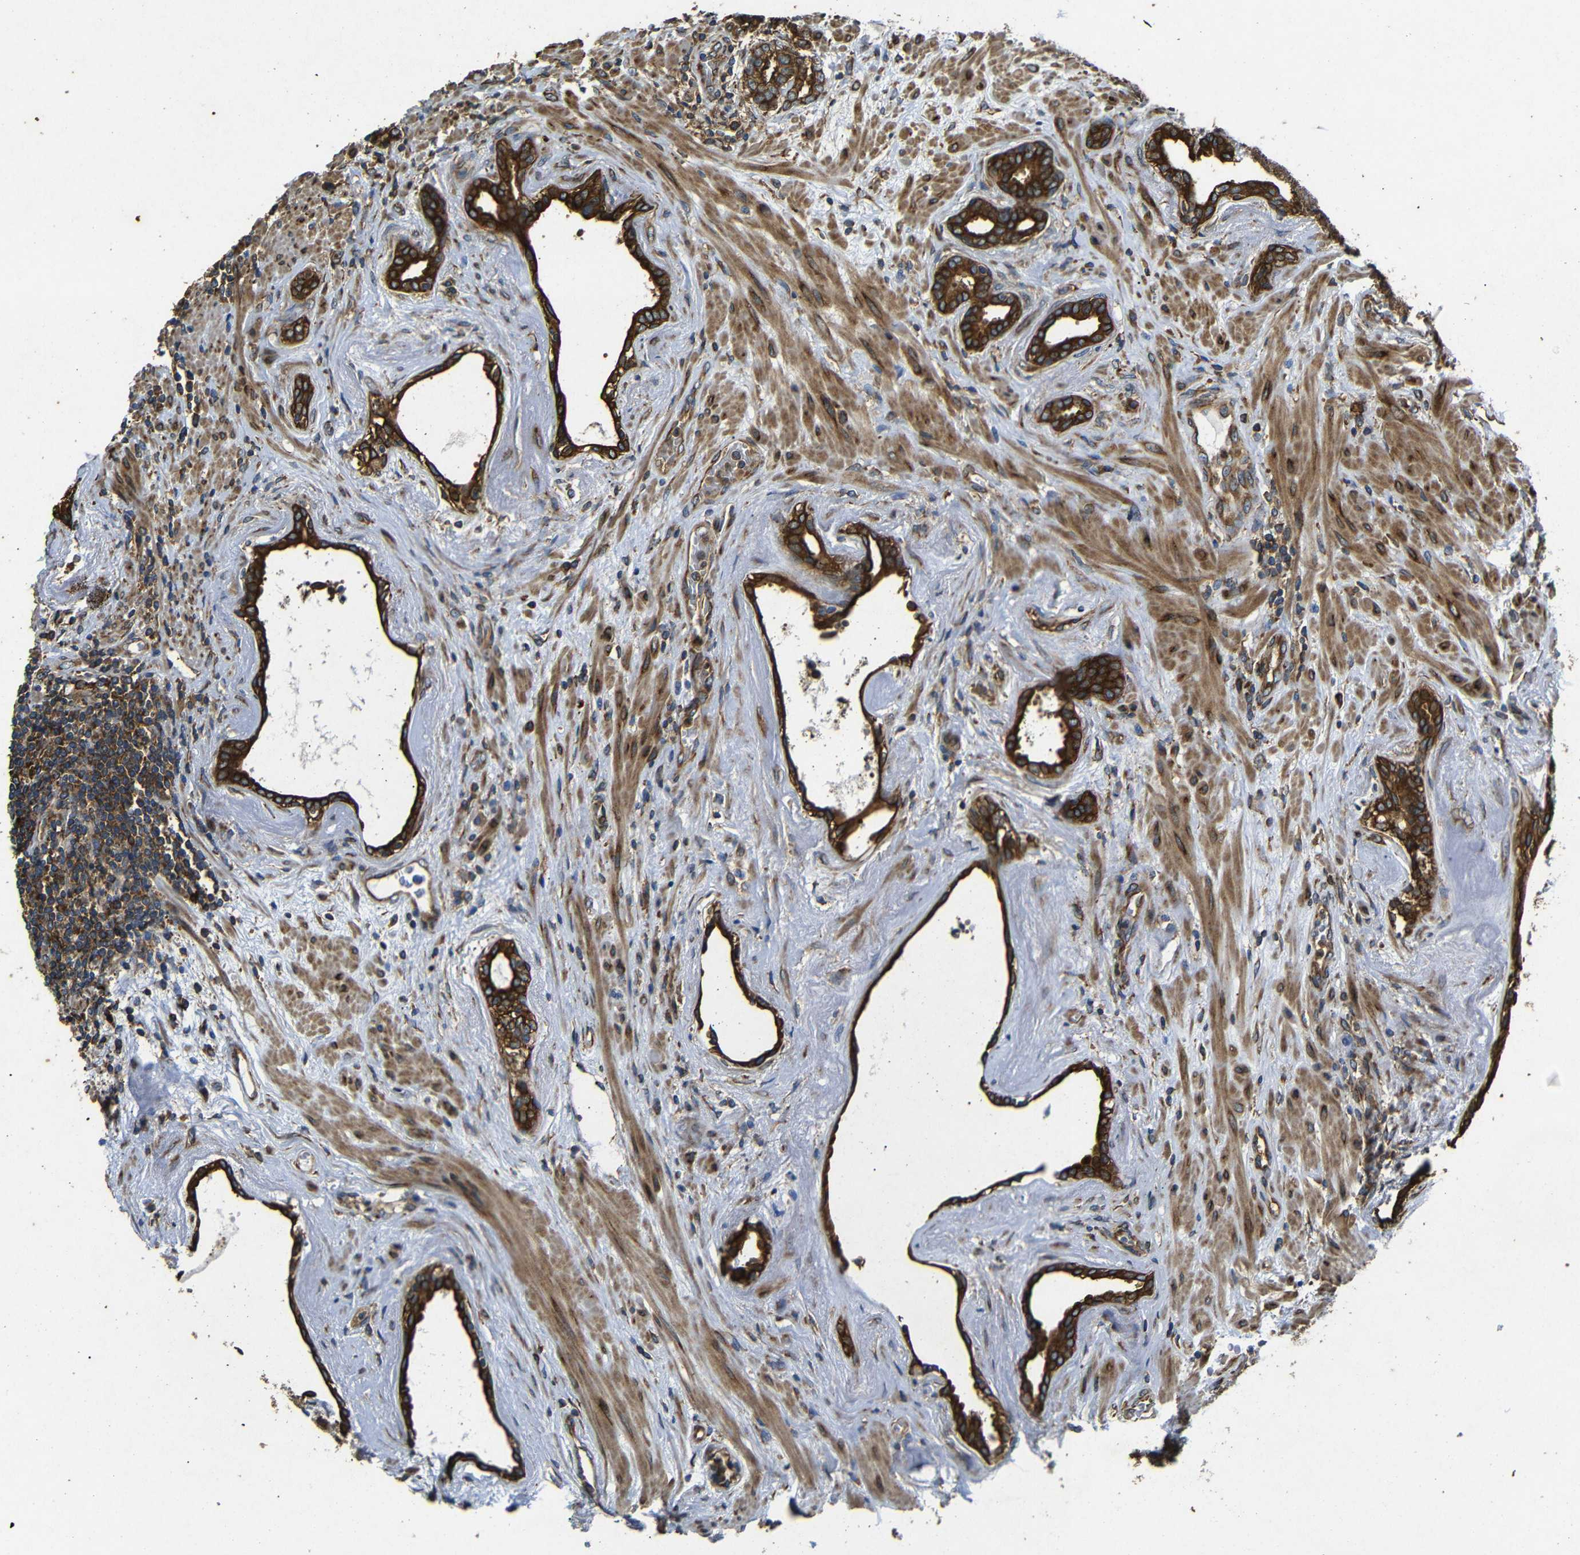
{"staining": {"intensity": "strong", "quantity": ">75%", "location": "cytoplasmic/membranous"}, "tissue": "prostate cancer", "cell_type": "Tumor cells", "image_type": "cancer", "snomed": [{"axis": "morphology", "description": "Adenocarcinoma, High grade"}, {"axis": "topography", "description": "Prostate"}], "caption": "A micrograph of human prostate high-grade adenocarcinoma stained for a protein demonstrates strong cytoplasmic/membranous brown staining in tumor cells. (IHC, brightfield microscopy, high magnification).", "gene": "BTF3", "patient": {"sex": "male", "age": 61}}